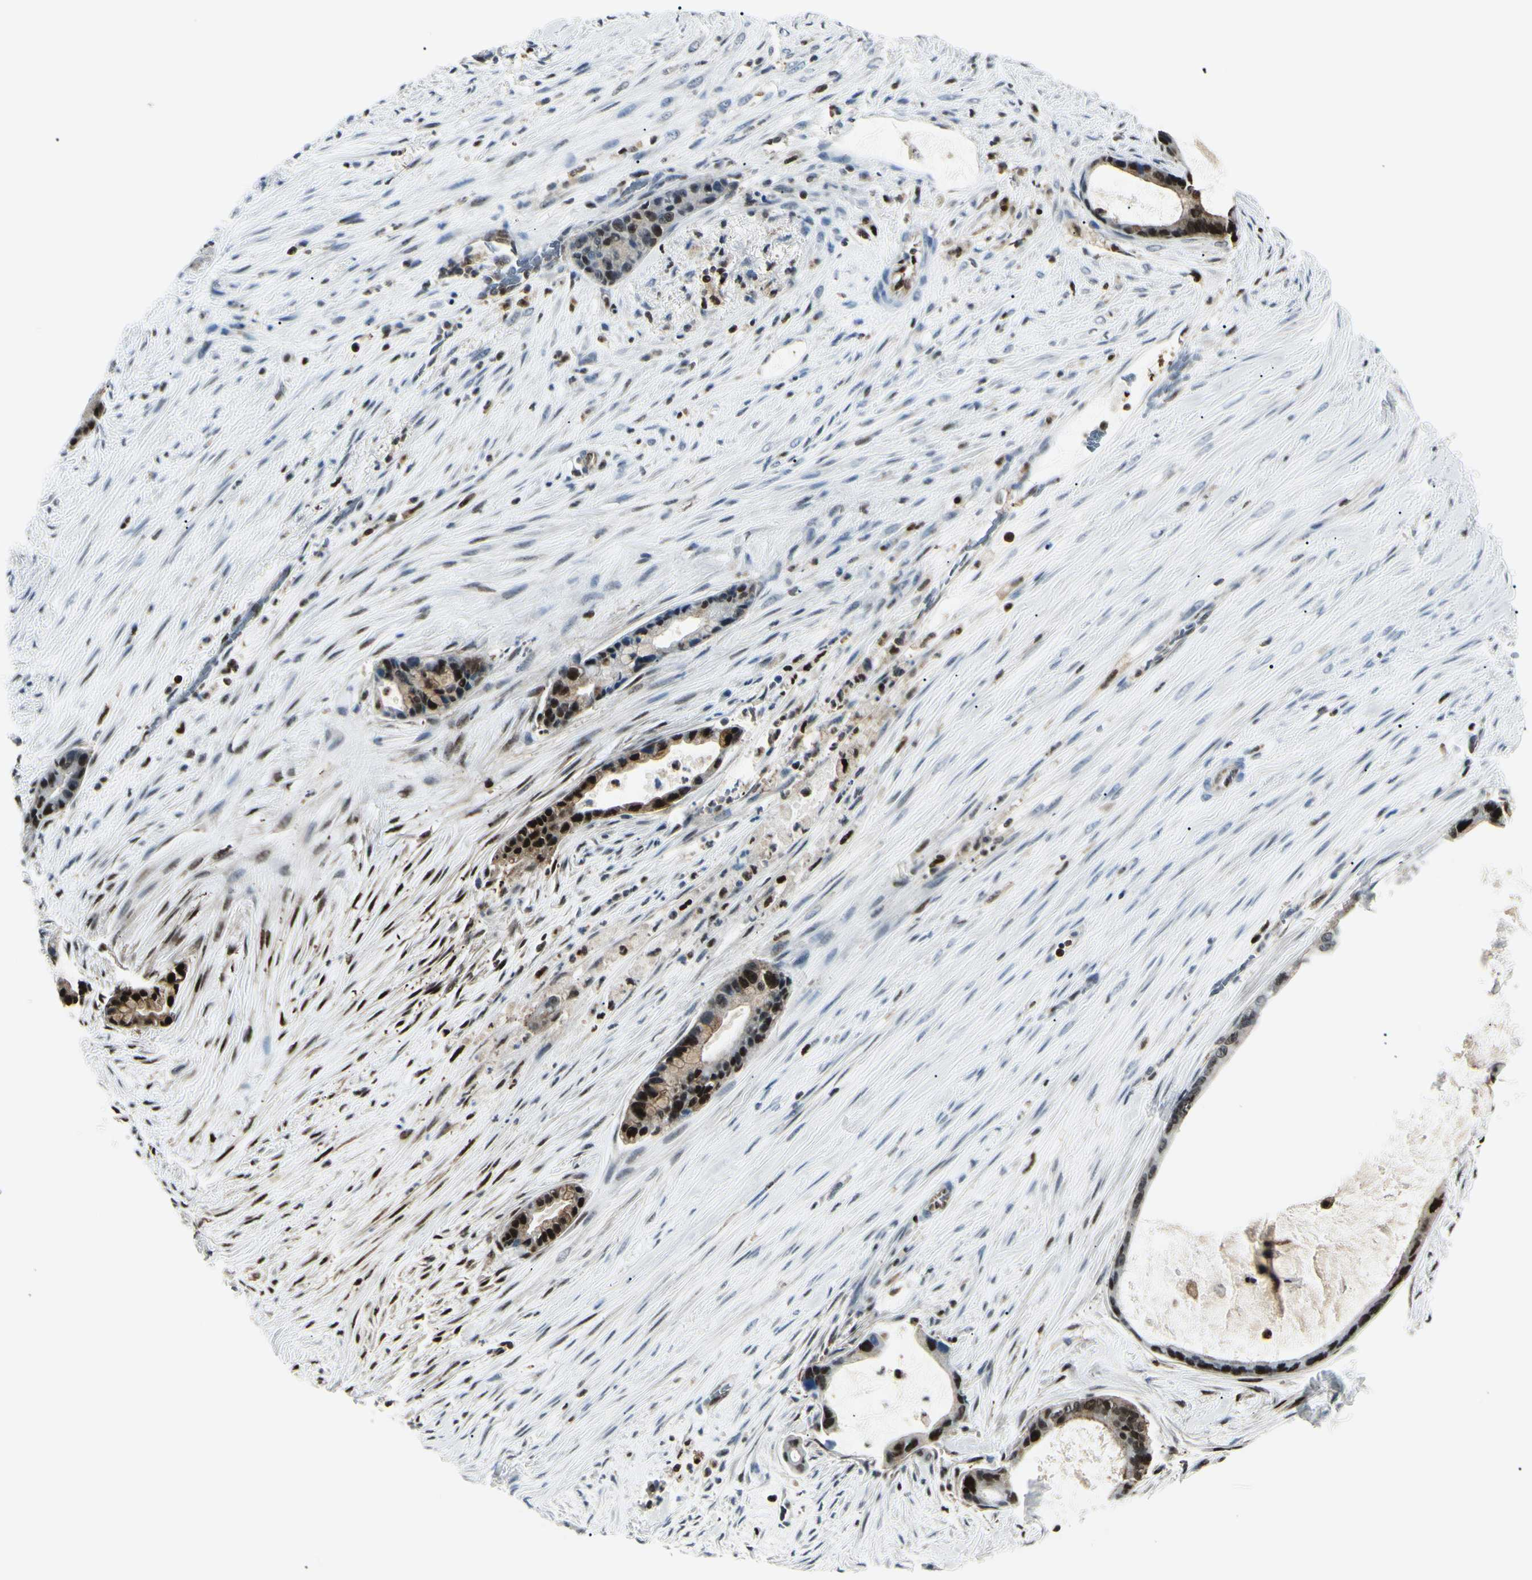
{"staining": {"intensity": "strong", "quantity": ">75%", "location": "cytoplasmic/membranous,nuclear"}, "tissue": "liver cancer", "cell_type": "Tumor cells", "image_type": "cancer", "snomed": [{"axis": "morphology", "description": "Cholangiocarcinoma"}, {"axis": "topography", "description": "Liver"}], "caption": "Human liver cancer (cholangiocarcinoma) stained with a protein marker demonstrates strong staining in tumor cells.", "gene": "PGK1", "patient": {"sex": "female", "age": 55}}